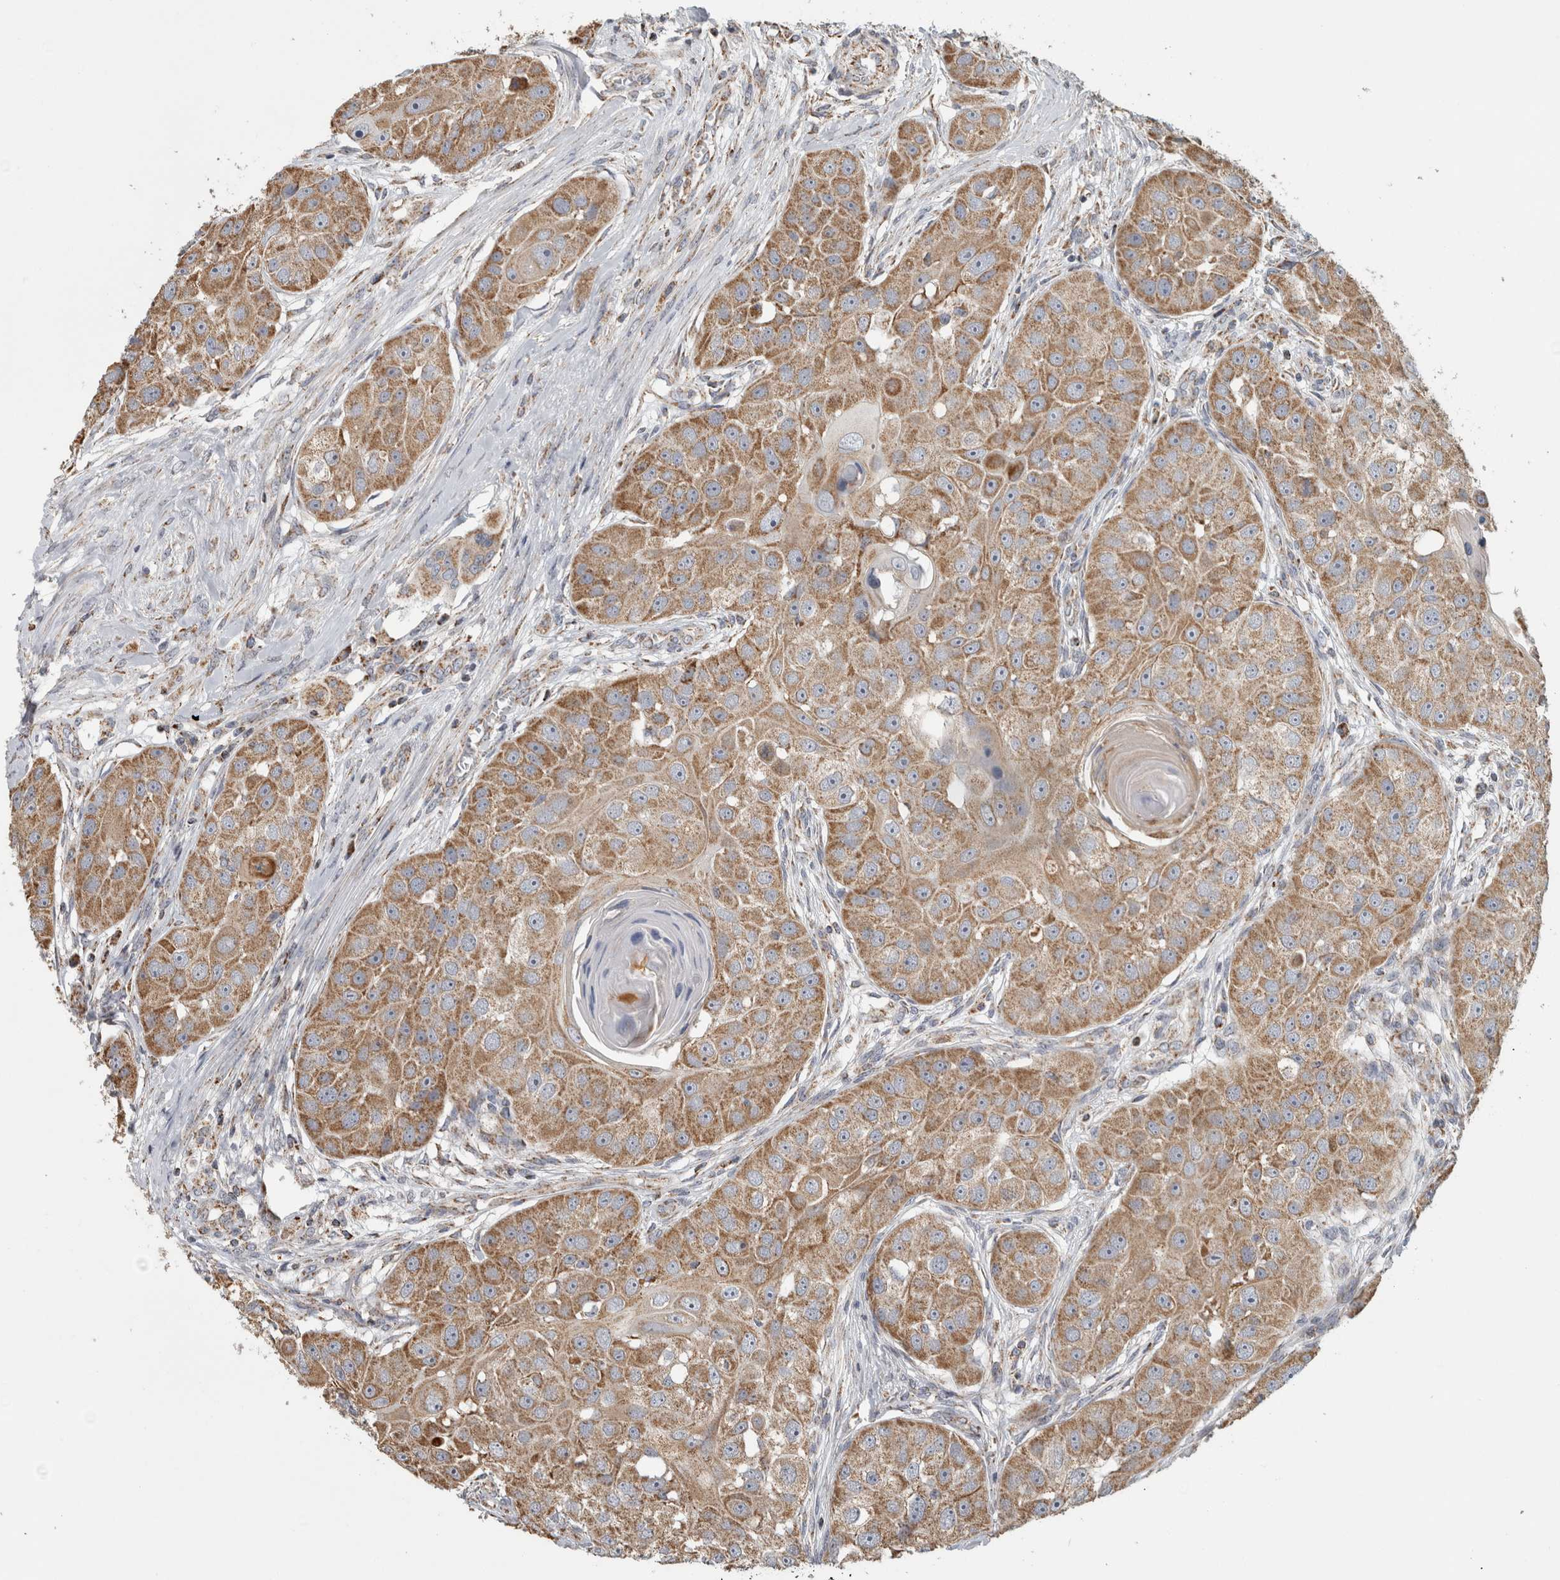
{"staining": {"intensity": "moderate", "quantity": ">75%", "location": "cytoplasmic/membranous"}, "tissue": "head and neck cancer", "cell_type": "Tumor cells", "image_type": "cancer", "snomed": [{"axis": "morphology", "description": "Normal tissue, NOS"}, {"axis": "morphology", "description": "Squamous cell carcinoma, NOS"}, {"axis": "topography", "description": "Skeletal muscle"}, {"axis": "topography", "description": "Head-Neck"}], "caption": "Immunohistochemistry (IHC) (DAB) staining of human head and neck squamous cell carcinoma shows moderate cytoplasmic/membranous protein positivity in about >75% of tumor cells. The staining was performed using DAB, with brown indicating positive protein expression. Nuclei are stained blue with hematoxylin.", "gene": "ST8SIA1", "patient": {"sex": "male", "age": 51}}